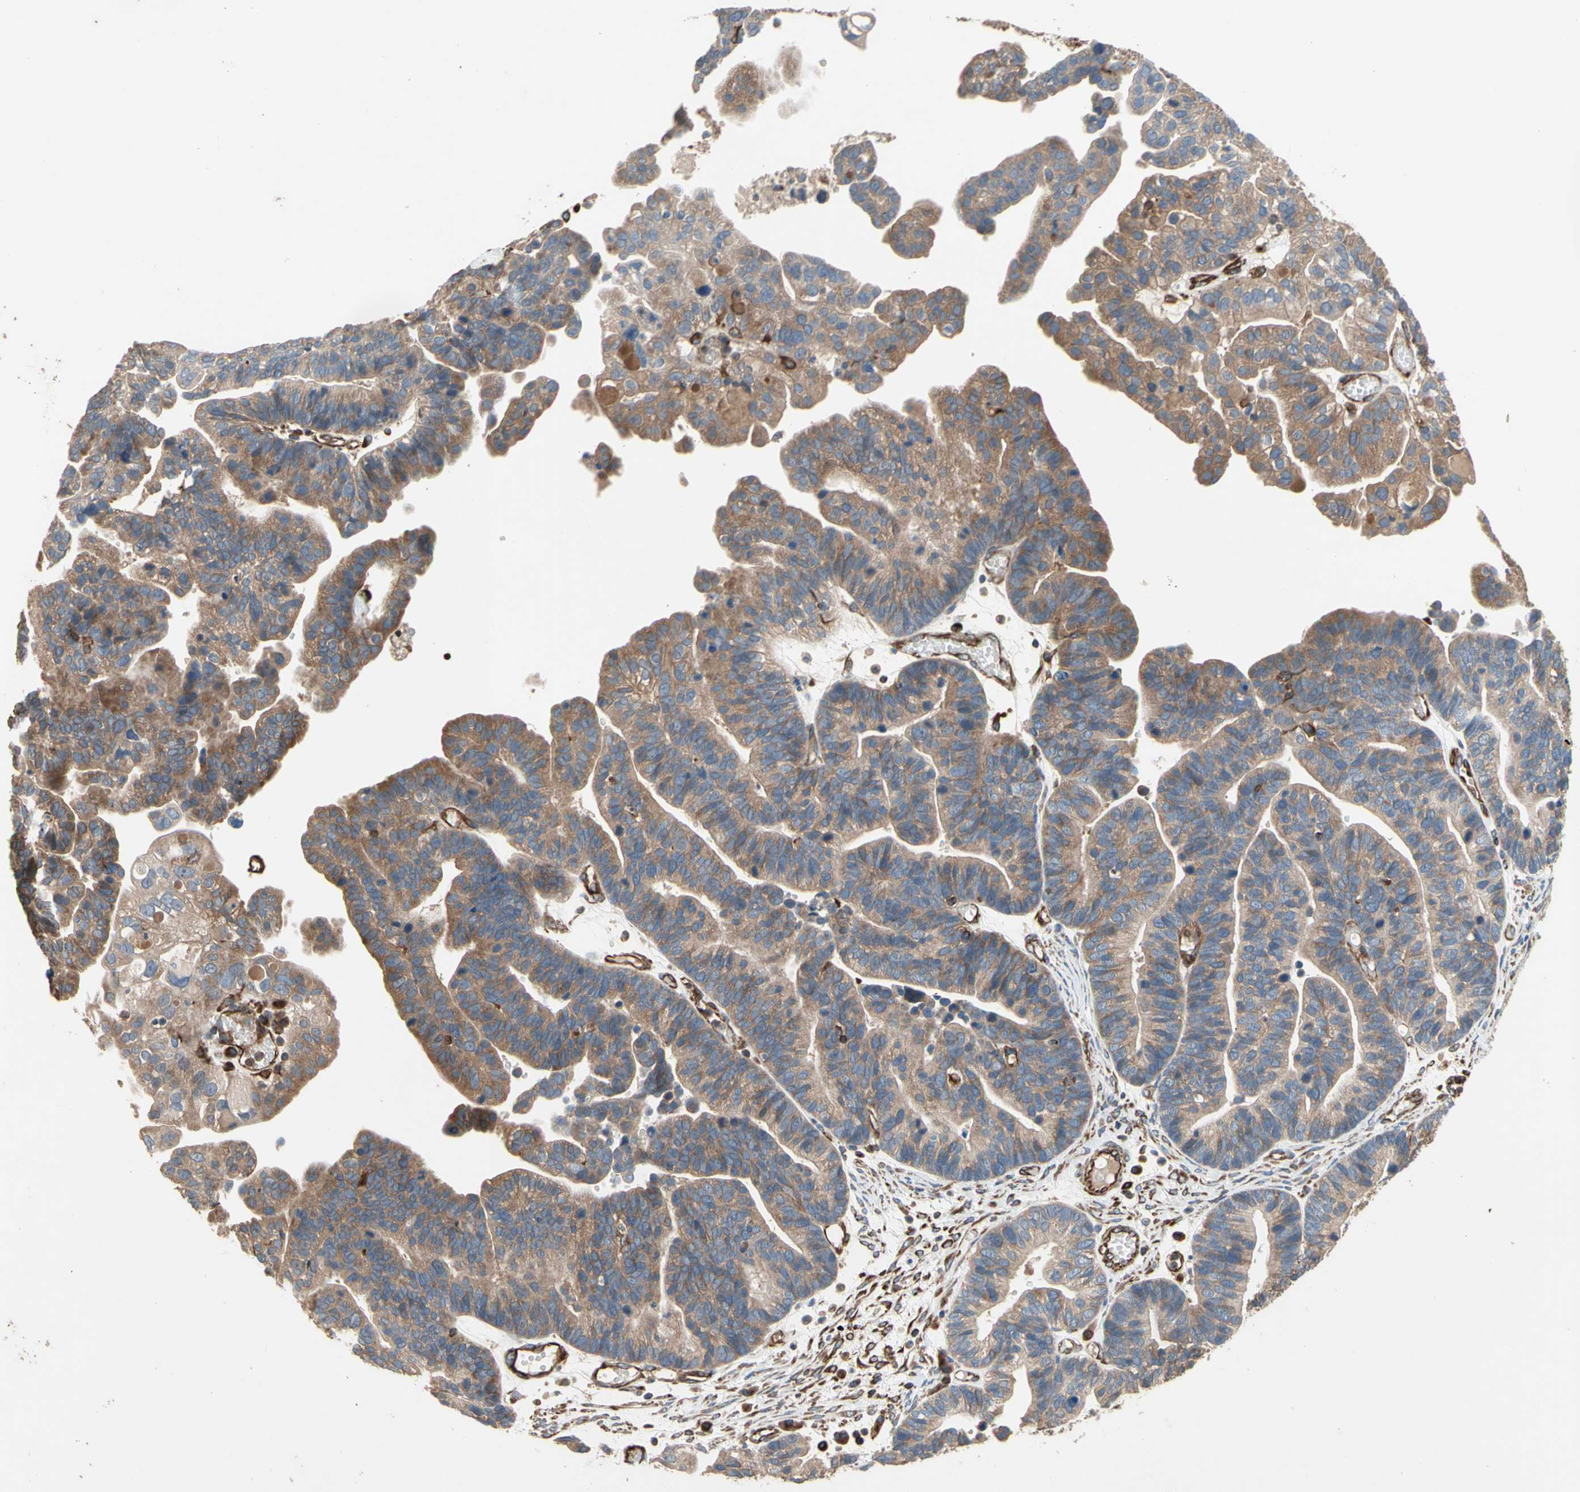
{"staining": {"intensity": "weak", "quantity": ">75%", "location": "cytoplasmic/membranous"}, "tissue": "ovarian cancer", "cell_type": "Tumor cells", "image_type": "cancer", "snomed": [{"axis": "morphology", "description": "Cystadenocarcinoma, serous, NOS"}, {"axis": "topography", "description": "Ovary"}], "caption": "Approximately >75% of tumor cells in human ovarian cancer display weak cytoplasmic/membranous protein expression as visualized by brown immunohistochemical staining.", "gene": "TRAF2", "patient": {"sex": "female", "age": 56}}